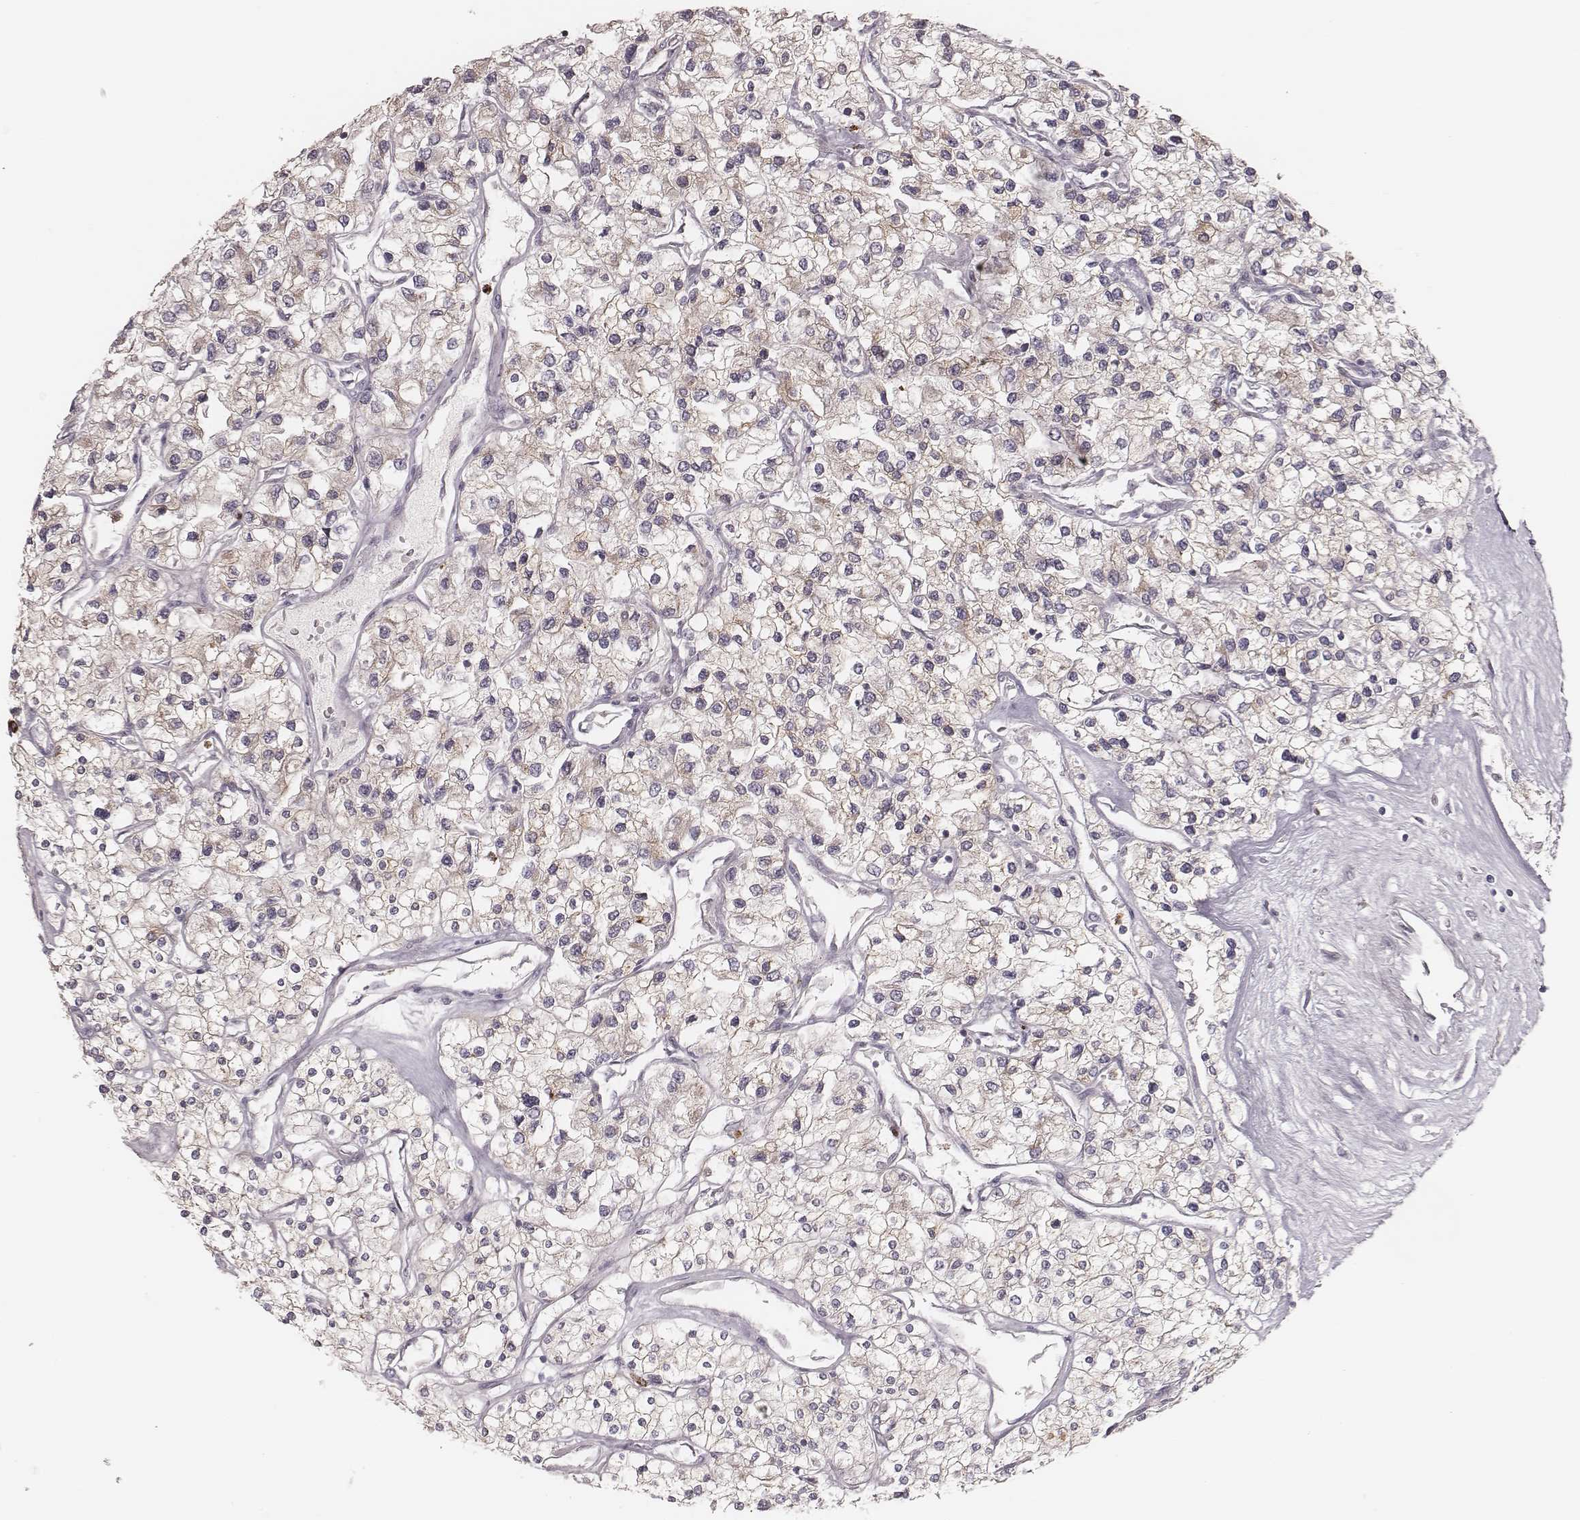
{"staining": {"intensity": "weak", "quantity": ">75%", "location": "cytoplasmic/membranous"}, "tissue": "renal cancer", "cell_type": "Tumor cells", "image_type": "cancer", "snomed": [{"axis": "morphology", "description": "Adenocarcinoma, NOS"}, {"axis": "topography", "description": "Kidney"}], "caption": "This image shows renal cancer stained with IHC to label a protein in brown. The cytoplasmic/membranous of tumor cells show weak positivity for the protein. Nuclei are counter-stained blue.", "gene": "ABCA7", "patient": {"sex": "male", "age": 80}}